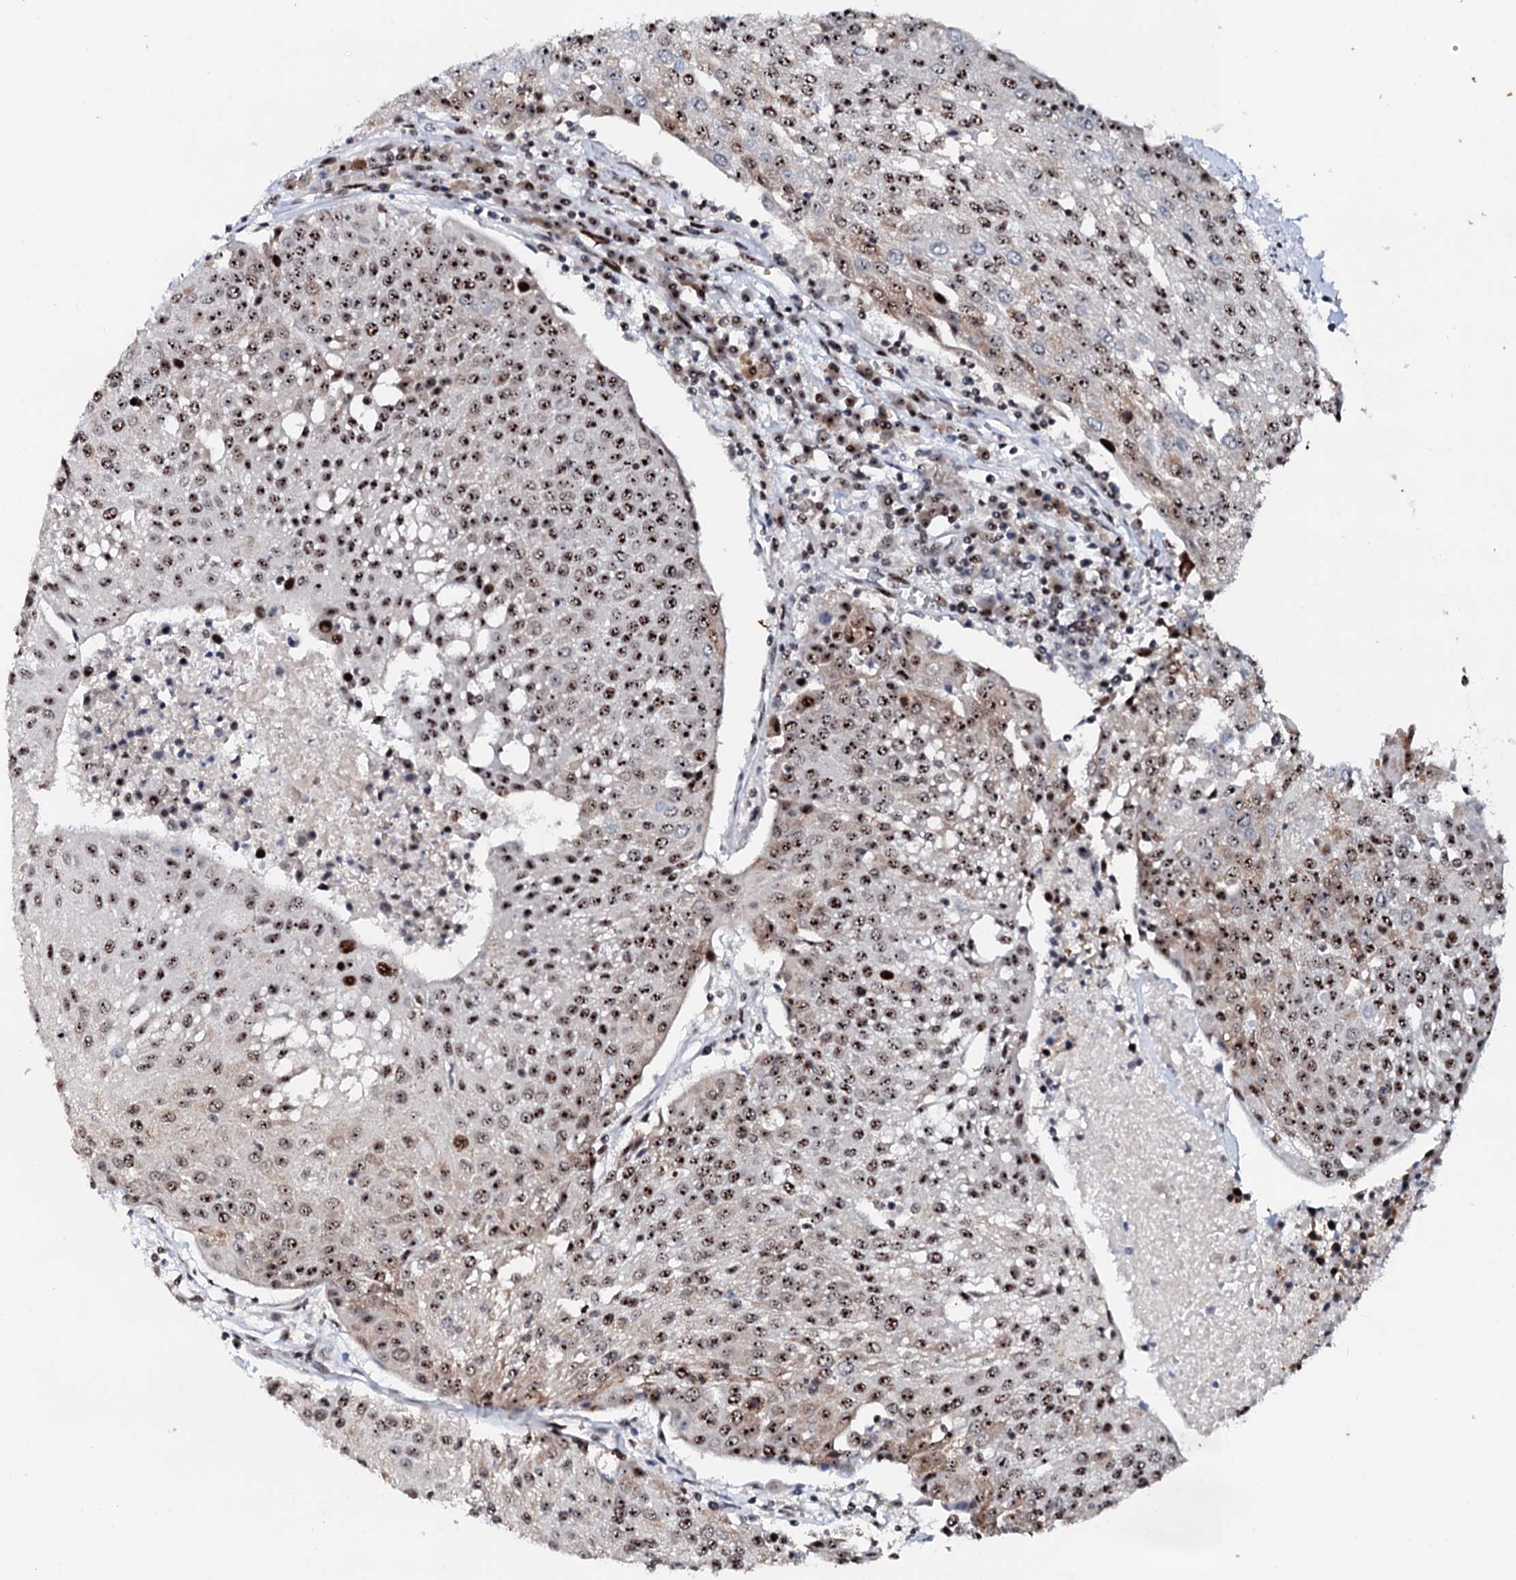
{"staining": {"intensity": "moderate", "quantity": ">75%", "location": "nuclear"}, "tissue": "urothelial cancer", "cell_type": "Tumor cells", "image_type": "cancer", "snomed": [{"axis": "morphology", "description": "Urothelial carcinoma, High grade"}, {"axis": "topography", "description": "Urinary bladder"}], "caption": "Protein expression analysis of human high-grade urothelial carcinoma reveals moderate nuclear expression in about >75% of tumor cells. (DAB IHC with brightfield microscopy, high magnification).", "gene": "NEUROG3", "patient": {"sex": "female", "age": 85}}